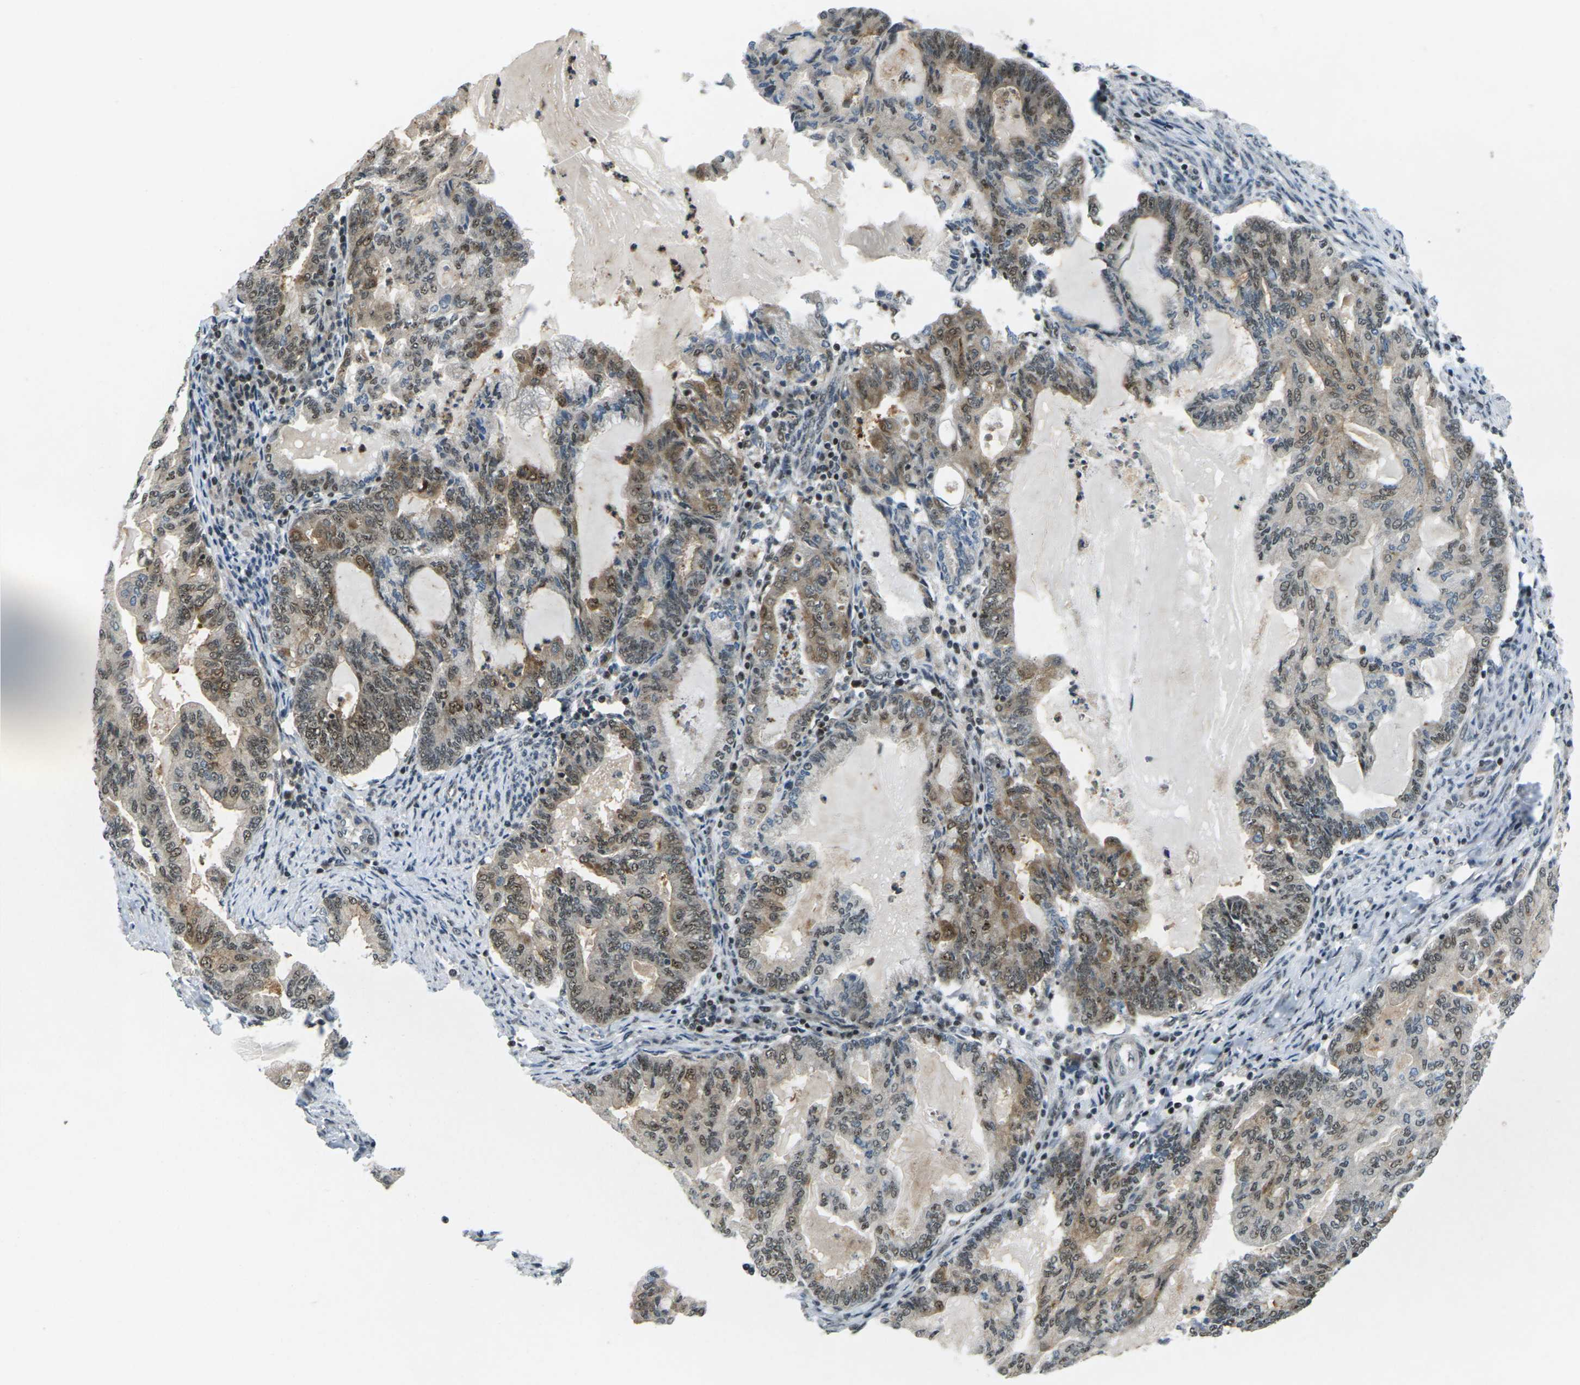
{"staining": {"intensity": "moderate", "quantity": ">75%", "location": "cytoplasmic/membranous,nuclear"}, "tissue": "endometrial cancer", "cell_type": "Tumor cells", "image_type": "cancer", "snomed": [{"axis": "morphology", "description": "Adenocarcinoma, NOS"}, {"axis": "topography", "description": "Endometrium"}], "caption": "Endometrial cancer stained with a protein marker displays moderate staining in tumor cells.", "gene": "UBE2S", "patient": {"sex": "female", "age": 86}}